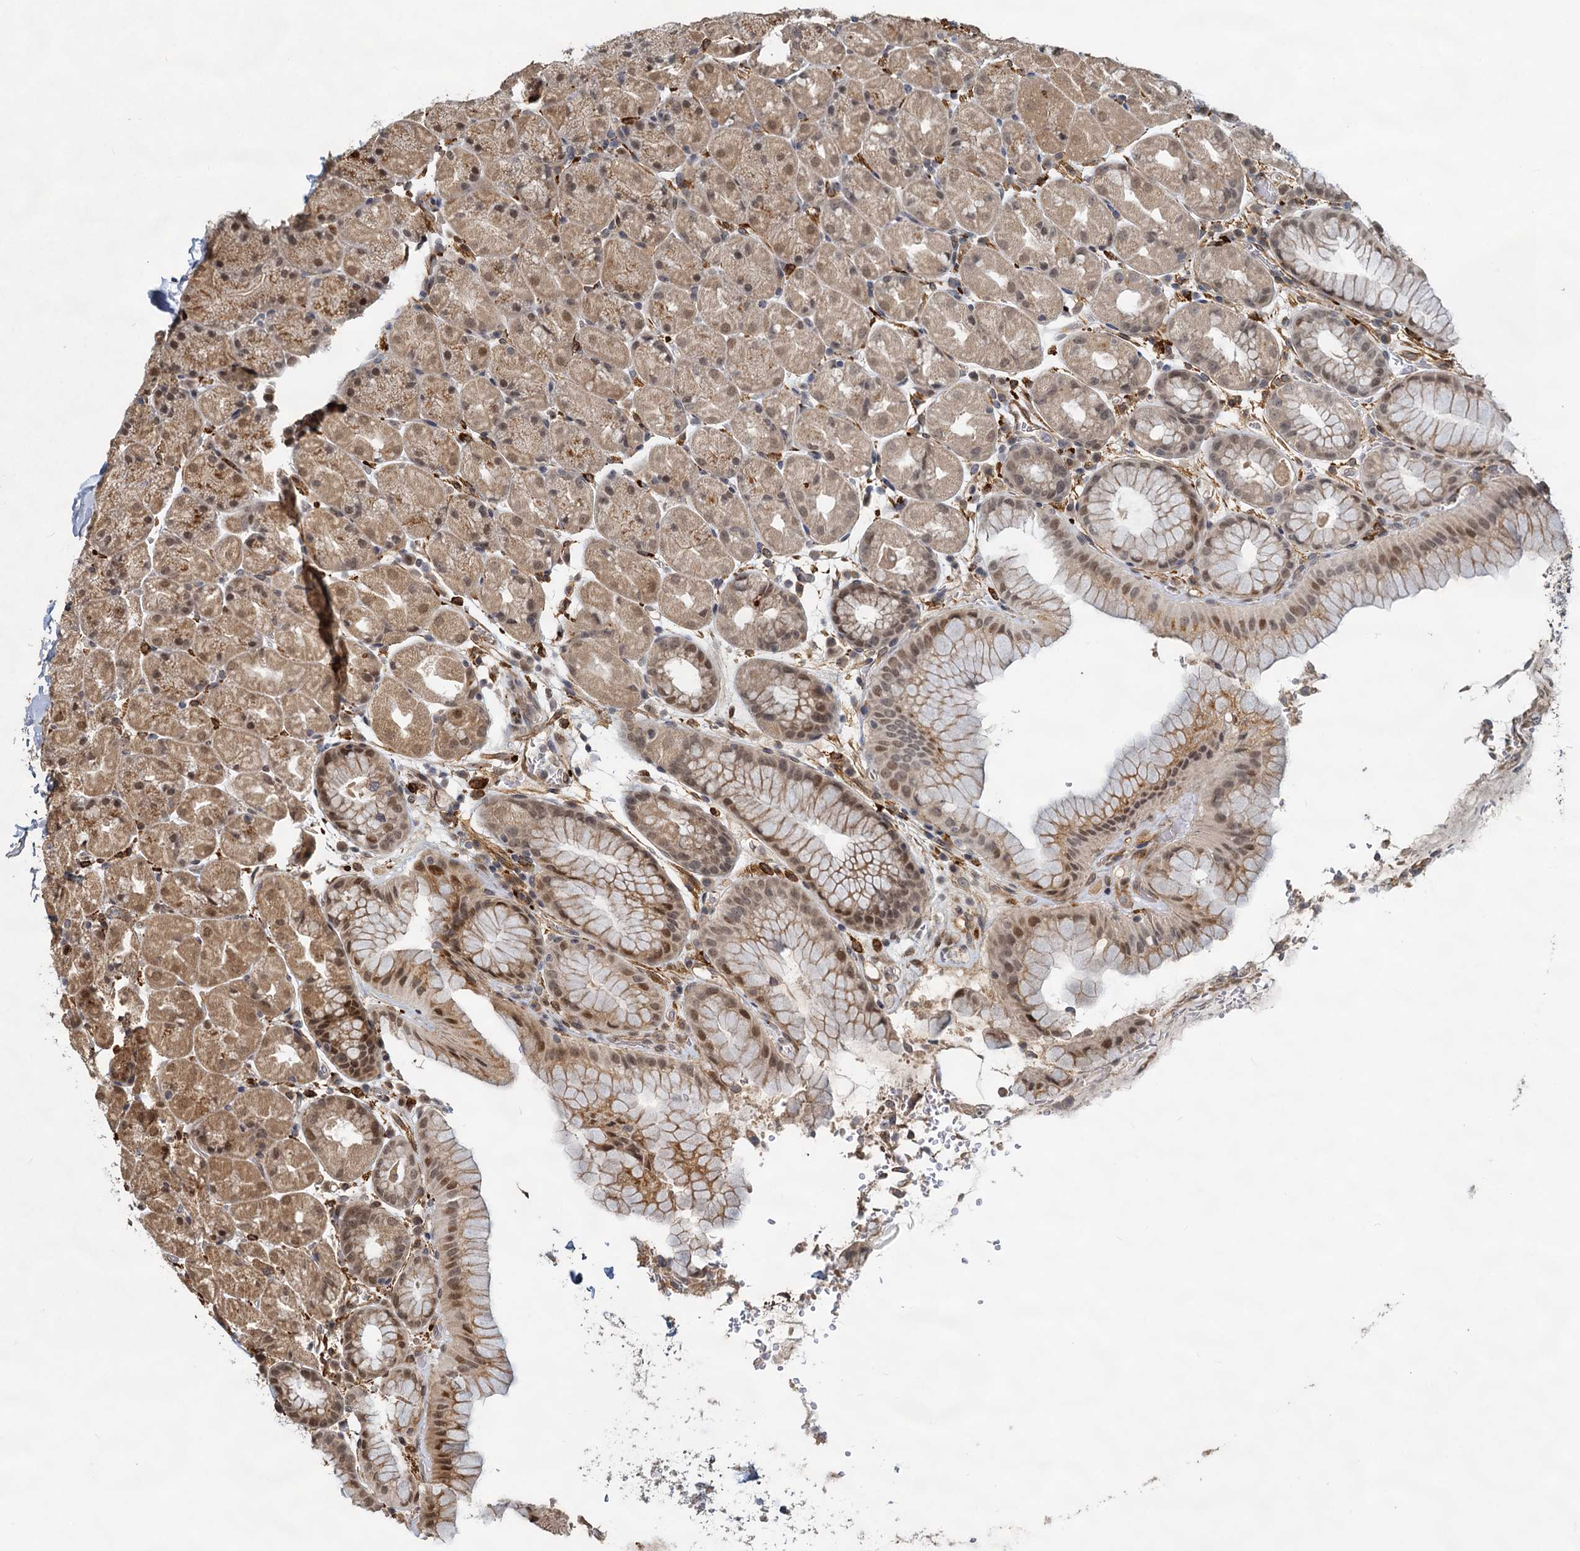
{"staining": {"intensity": "moderate", "quantity": ">75%", "location": "cytoplasmic/membranous,nuclear"}, "tissue": "stomach", "cell_type": "Glandular cells", "image_type": "normal", "snomed": [{"axis": "morphology", "description": "Normal tissue, NOS"}, {"axis": "topography", "description": "Stomach, upper"}, {"axis": "topography", "description": "Stomach, lower"}], "caption": "Glandular cells reveal medium levels of moderate cytoplasmic/membranous,nuclear positivity in approximately >75% of cells in unremarkable stomach. Using DAB (brown) and hematoxylin (blue) stains, captured at high magnification using brightfield microscopy.", "gene": "TRIM23", "patient": {"sex": "male", "age": 67}}